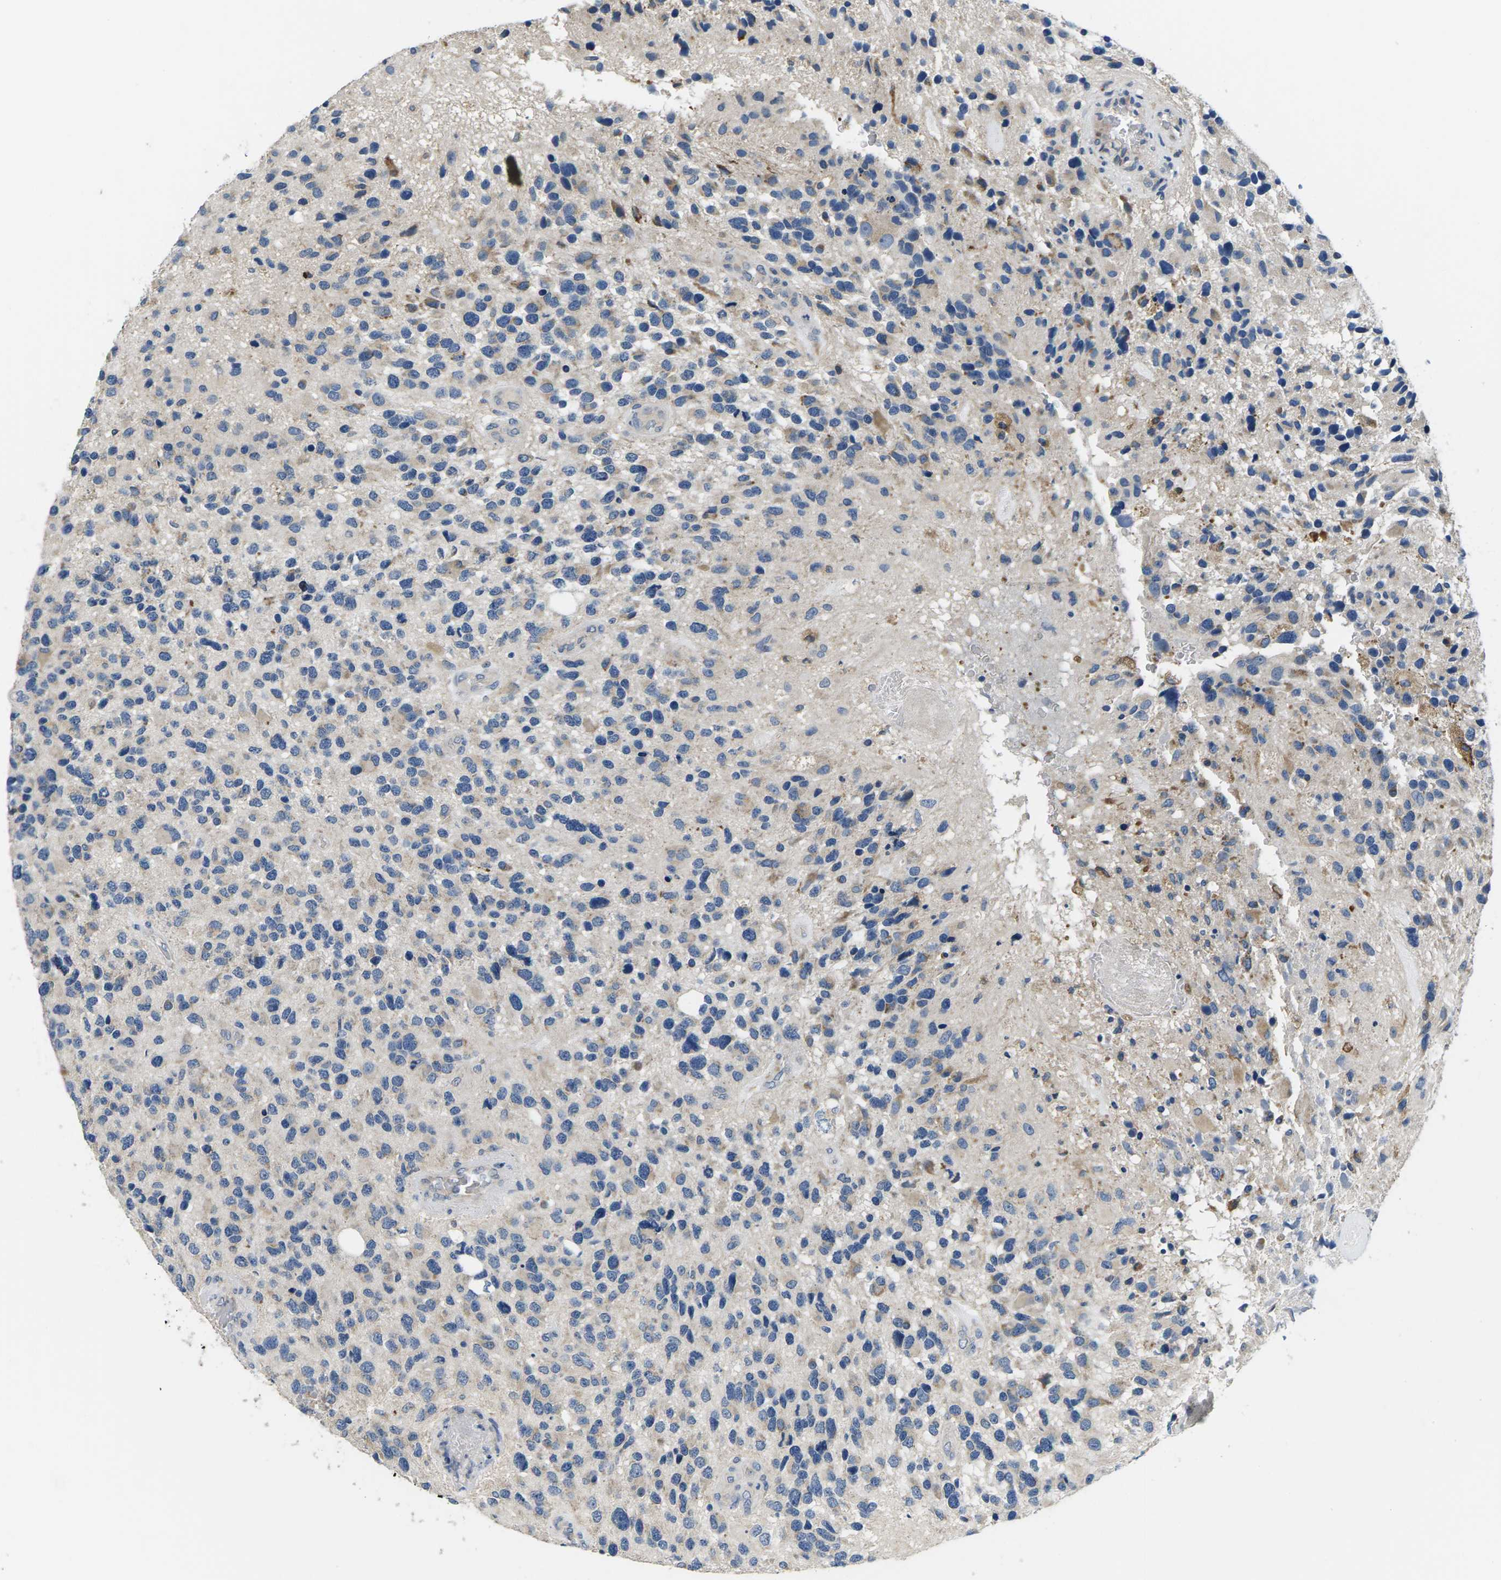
{"staining": {"intensity": "negative", "quantity": "none", "location": "none"}, "tissue": "glioma", "cell_type": "Tumor cells", "image_type": "cancer", "snomed": [{"axis": "morphology", "description": "Glioma, malignant, High grade"}, {"axis": "topography", "description": "Brain"}], "caption": "Human glioma stained for a protein using immunohistochemistry reveals no expression in tumor cells.", "gene": "ERGIC3", "patient": {"sex": "female", "age": 58}}